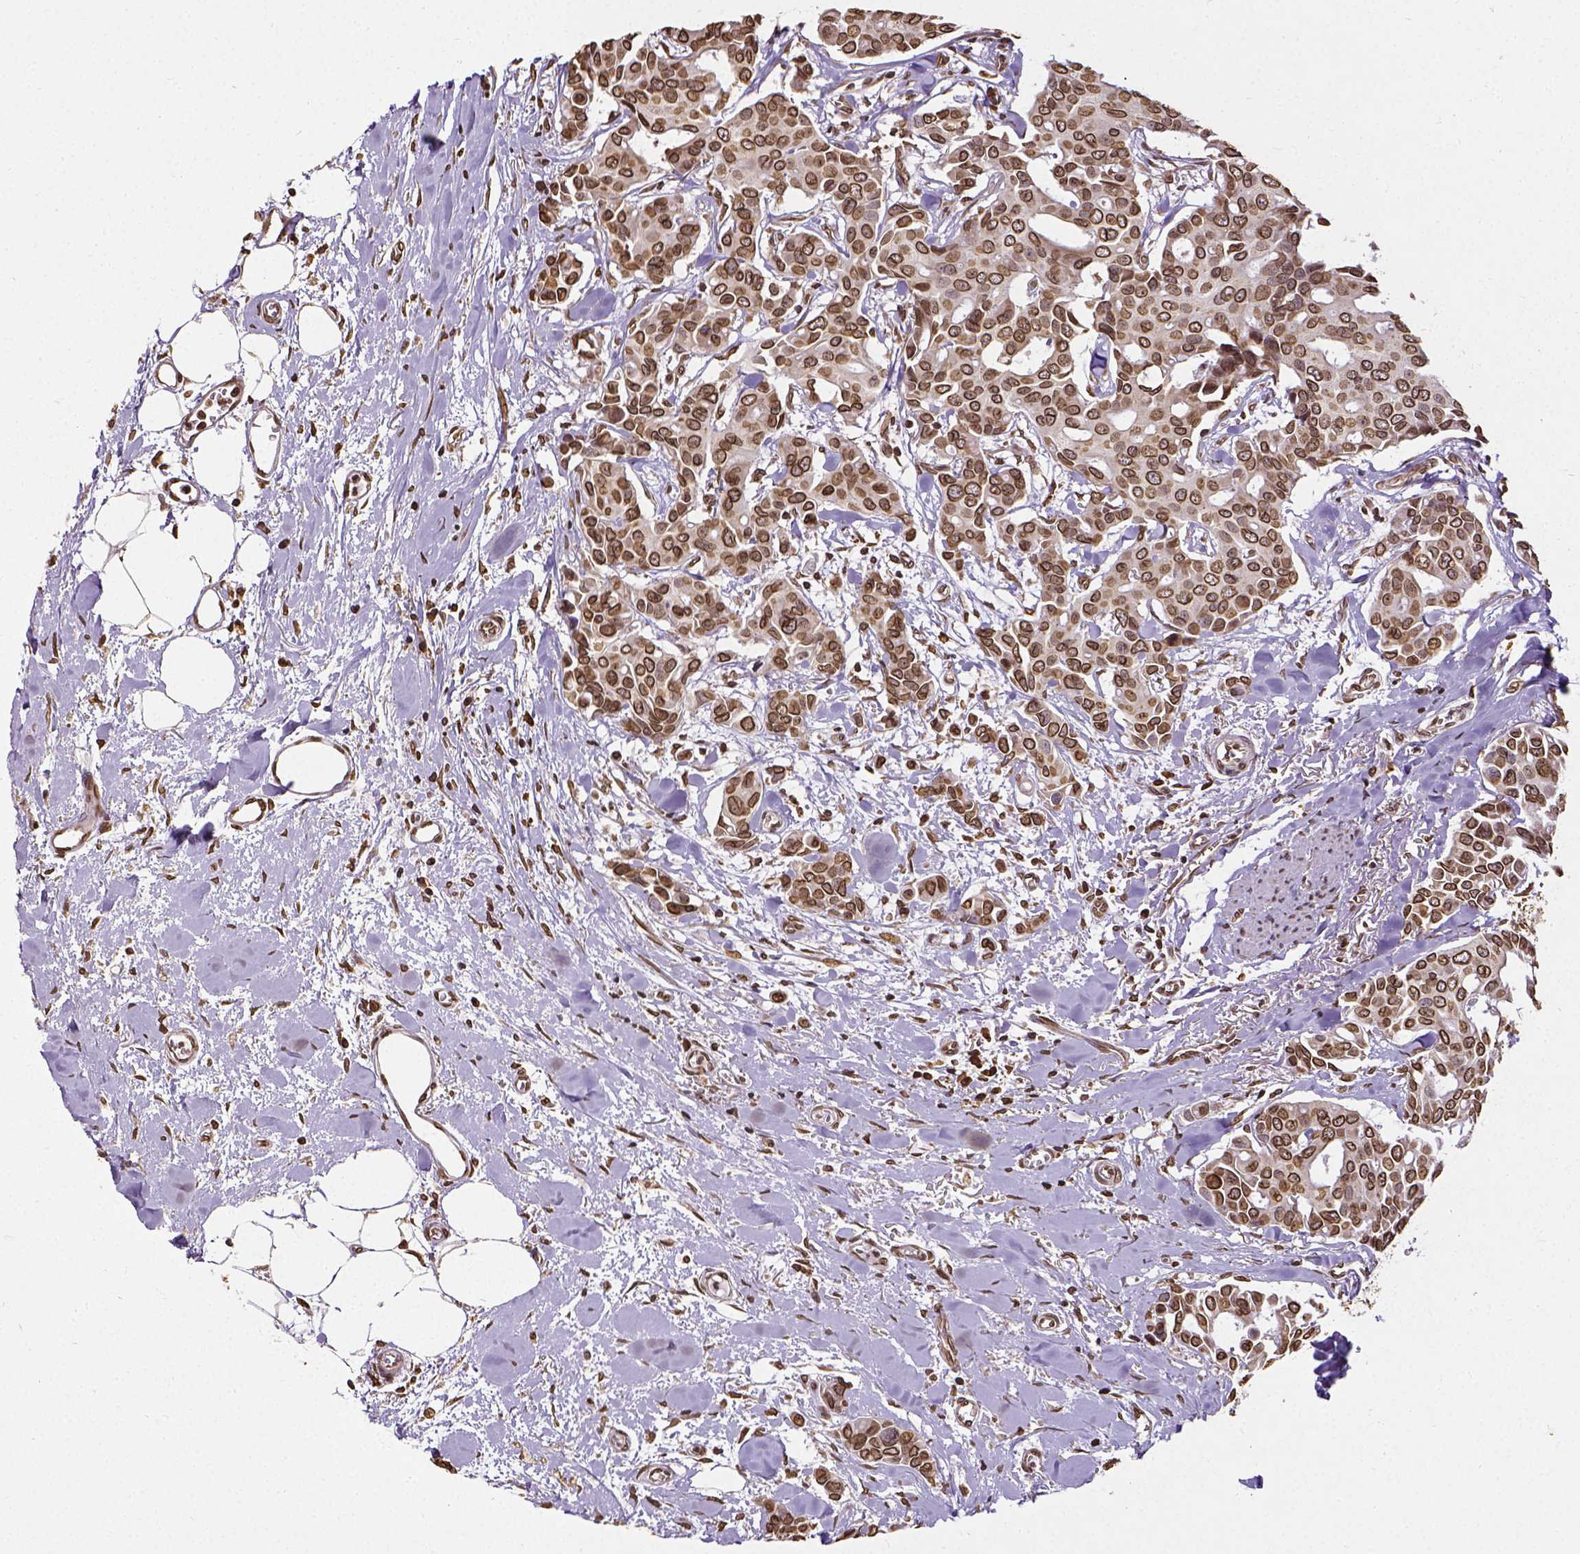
{"staining": {"intensity": "strong", "quantity": ">75%", "location": "cytoplasmic/membranous,nuclear"}, "tissue": "breast cancer", "cell_type": "Tumor cells", "image_type": "cancer", "snomed": [{"axis": "morphology", "description": "Duct carcinoma"}, {"axis": "topography", "description": "Breast"}], "caption": "Protein positivity by immunohistochemistry (IHC) reveals strong cytoplasmic/membranous and nuclear positivity in approximately >75% of tumor cells in breast cancer (invasive ductal carcinoma).", "gene": "MTDH", "patient": {"sex": "female", "age": 54}}